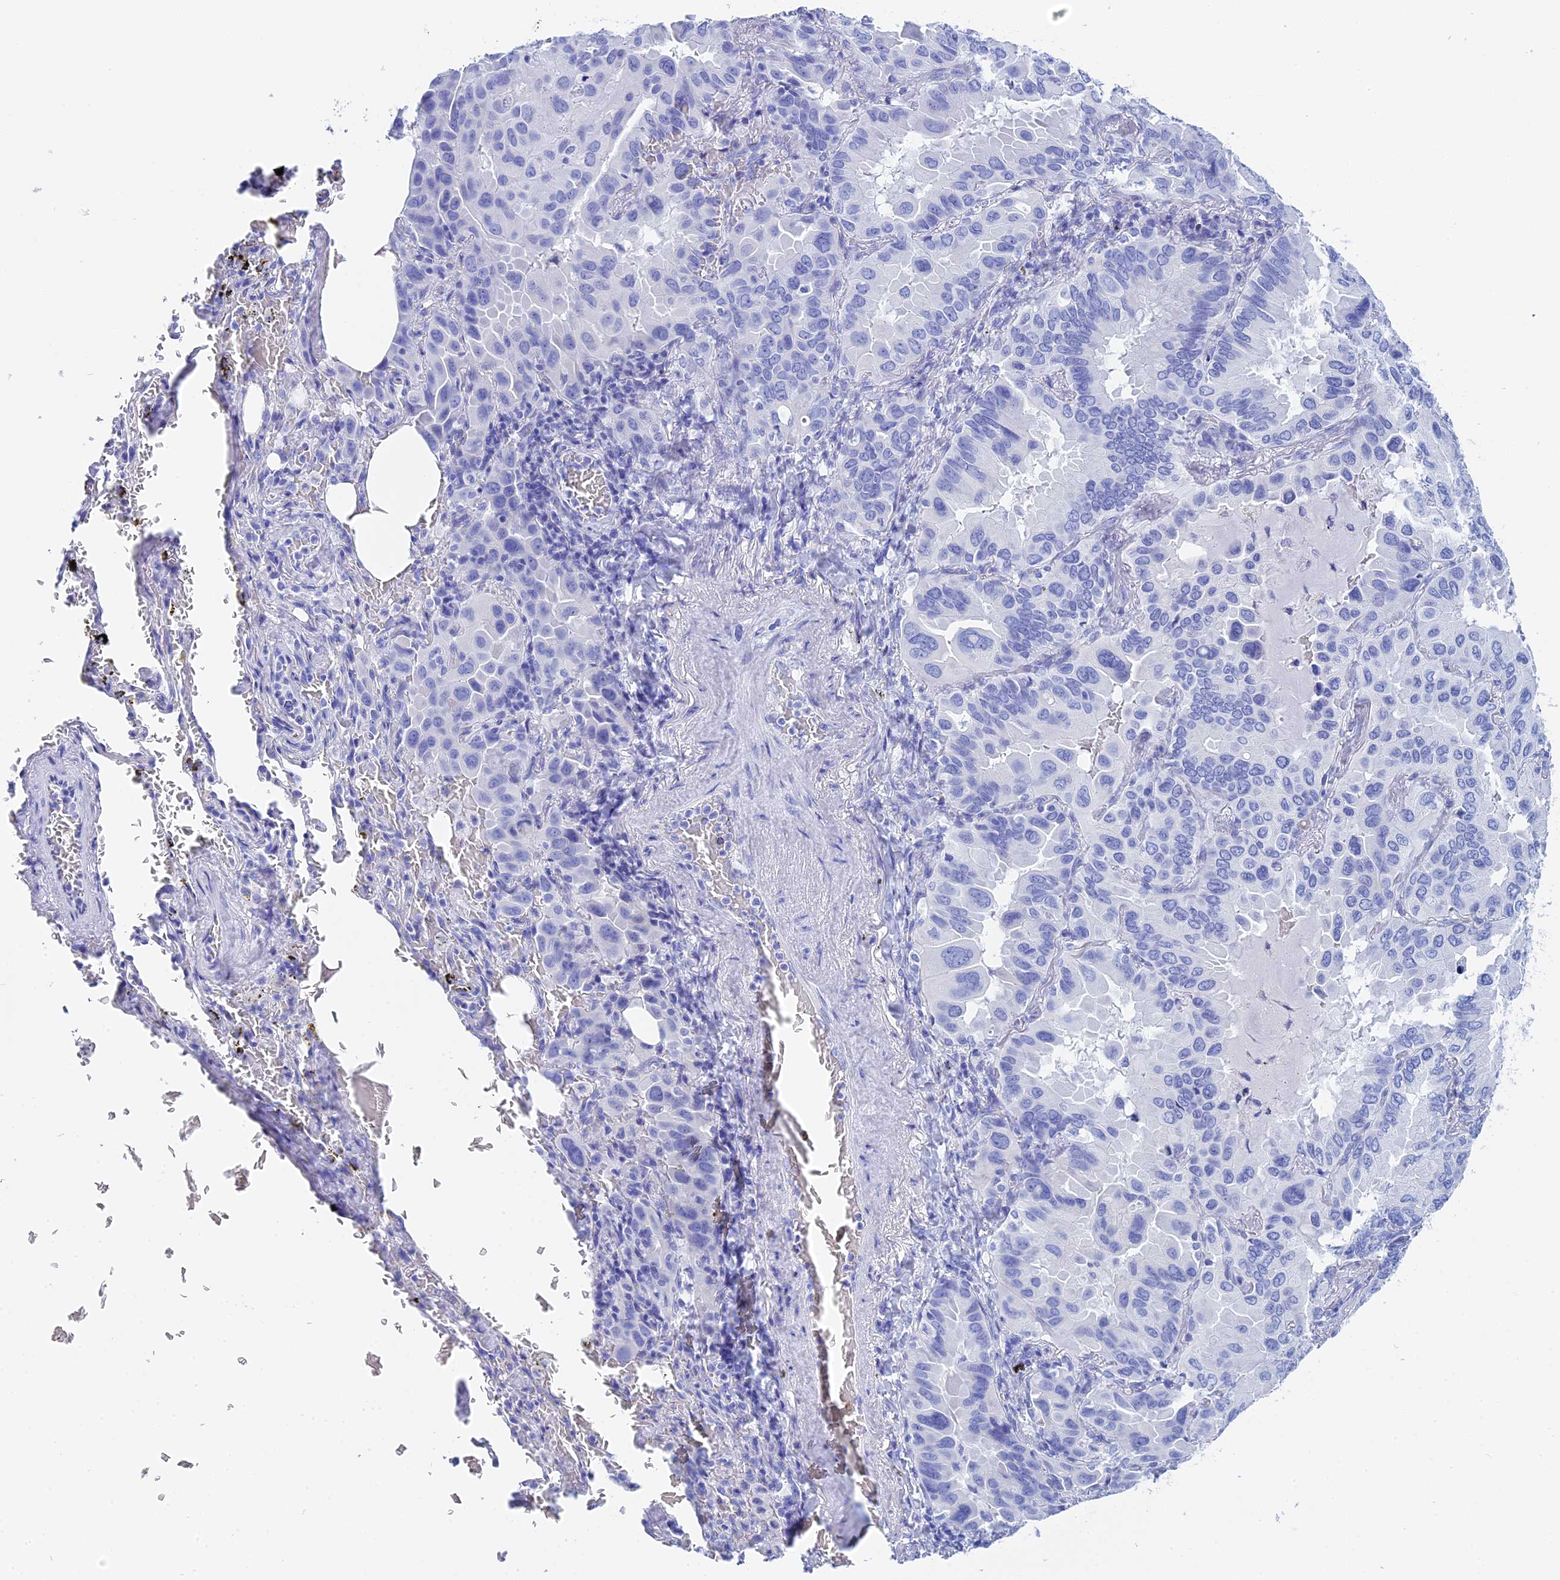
{"staining": {"intensity": "negative", "quantity": "none", "location": "none"}, "tissue": "lung cancer", "cell_type": "Tumor cells", "image_type": "cancer", "snomed": [{"axis": "morphology", "description": "Adenocarcinoma, NOS"}, {"axis": "topography", "description": "Lung"}], "caption": "This is an immunohistochemistry (IHC) image of human adenocarcinoma (lung). There is no positivity in tumor cells.", "gene": "TEX101", "patient": {"sex": "male", "age": 64}}